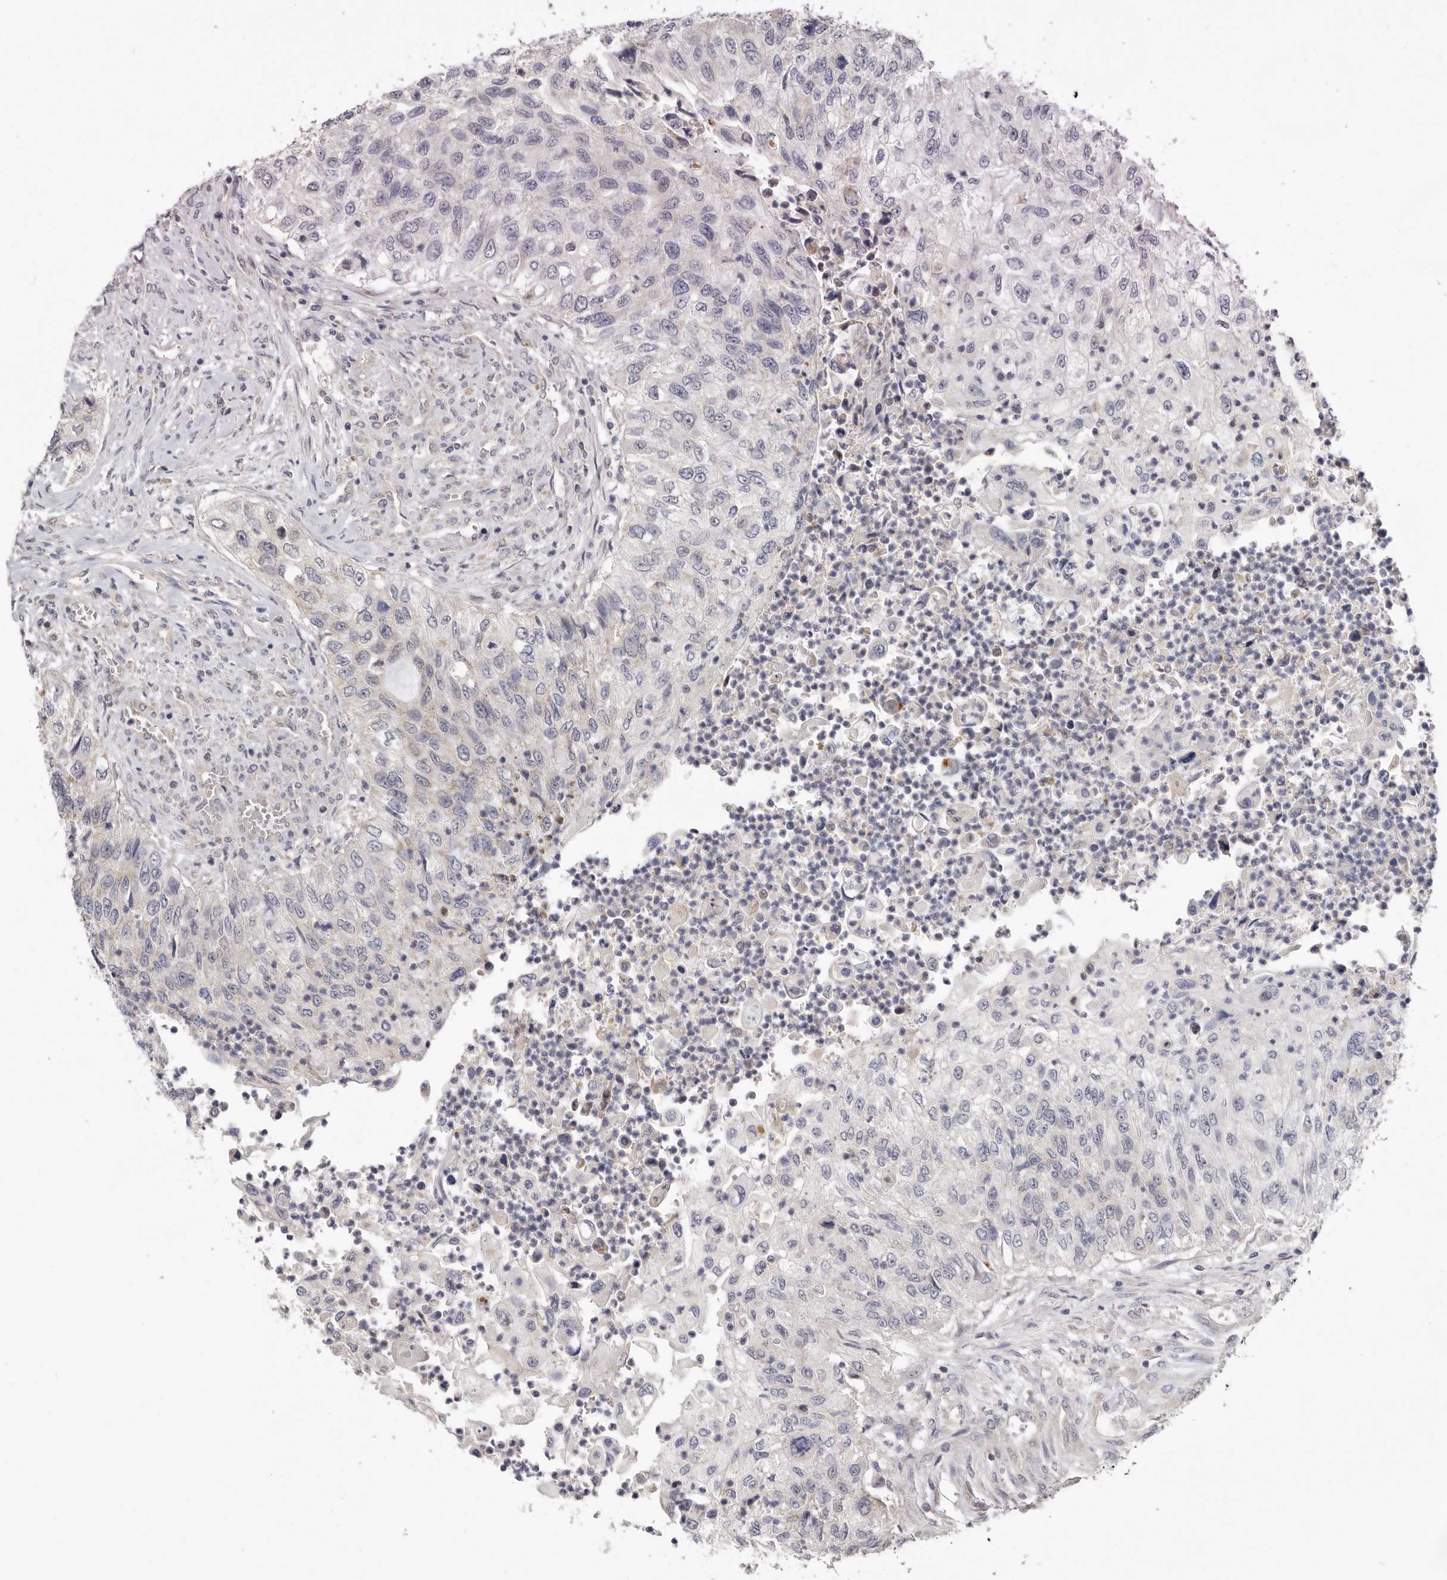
{"staining": {"intensity": "negative", "quantity": "none", "location": "none"}, "tissue": "urothelial cancer", "cell_type": "Tumor cells", "image_type": "cancer", "snomed": [{"axis": "morphology", "description": "Urothelial carcinoma, High grade"}, {"axis": "topography", "description": "Urinary bladder"}], "caption": "Tumor cells show no significant positivity in urothelial carcinoma (high-grade).", "gene": "BRCA2", "patient": {"sex": "female", "age": 60}}